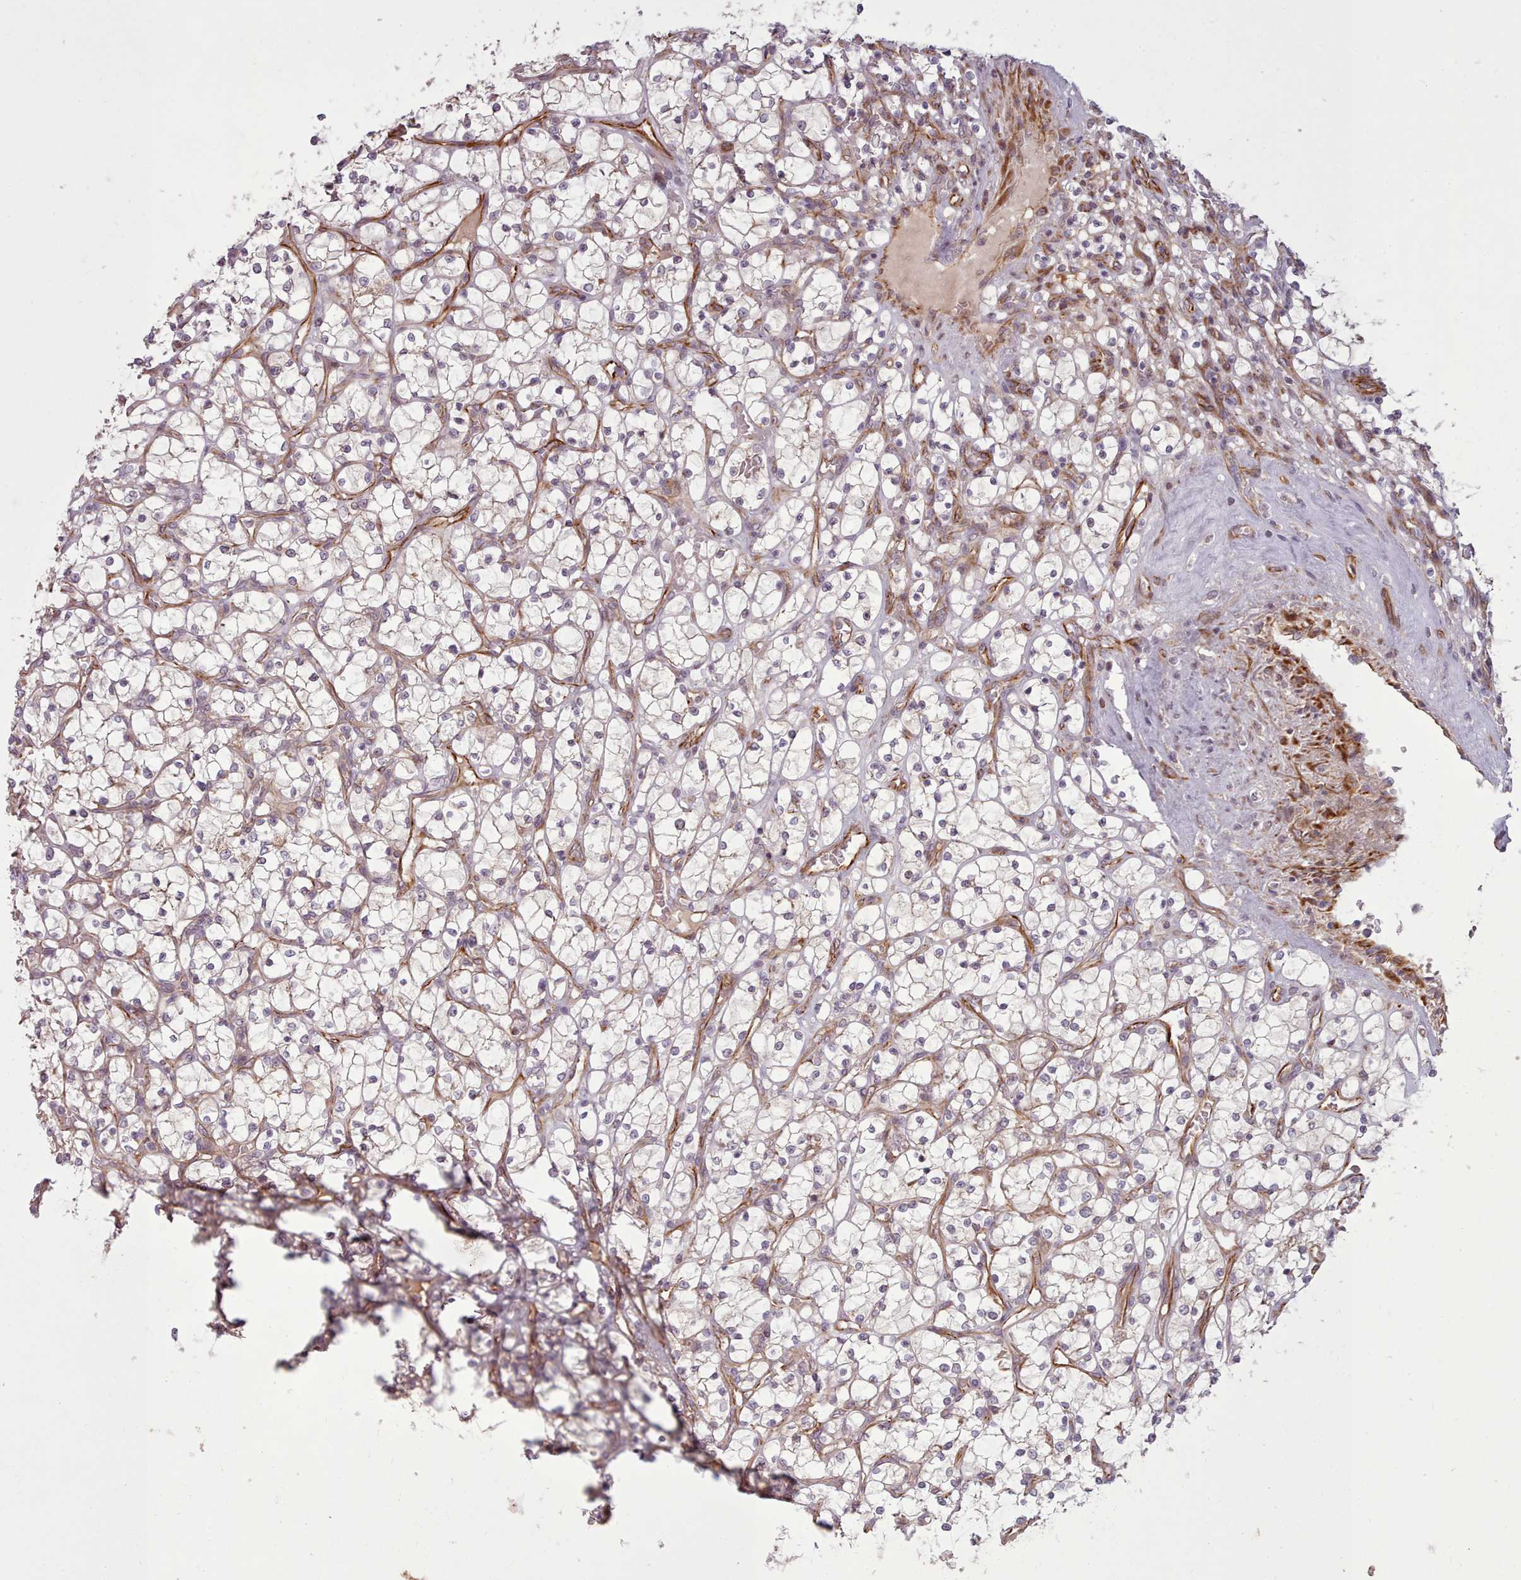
{"staining": {"intensity": "negative", "quantity": "none", "location": "none"}, "tissue": "renal cancer", "cell_type": "Tumor cells", "image_type": "cancer", "snomed": [{"axis": "morphology", "description": "Adenocarcinoma, NOS"}, {"axis": "topography", "description": "Kidney"}], "caption": "This is an immunohistochemistry image of renal adenocarcinoma. There is no expression in tumor cells.", "gene": "GBGT1", "patient": {"sex": "female", "age": 69}}